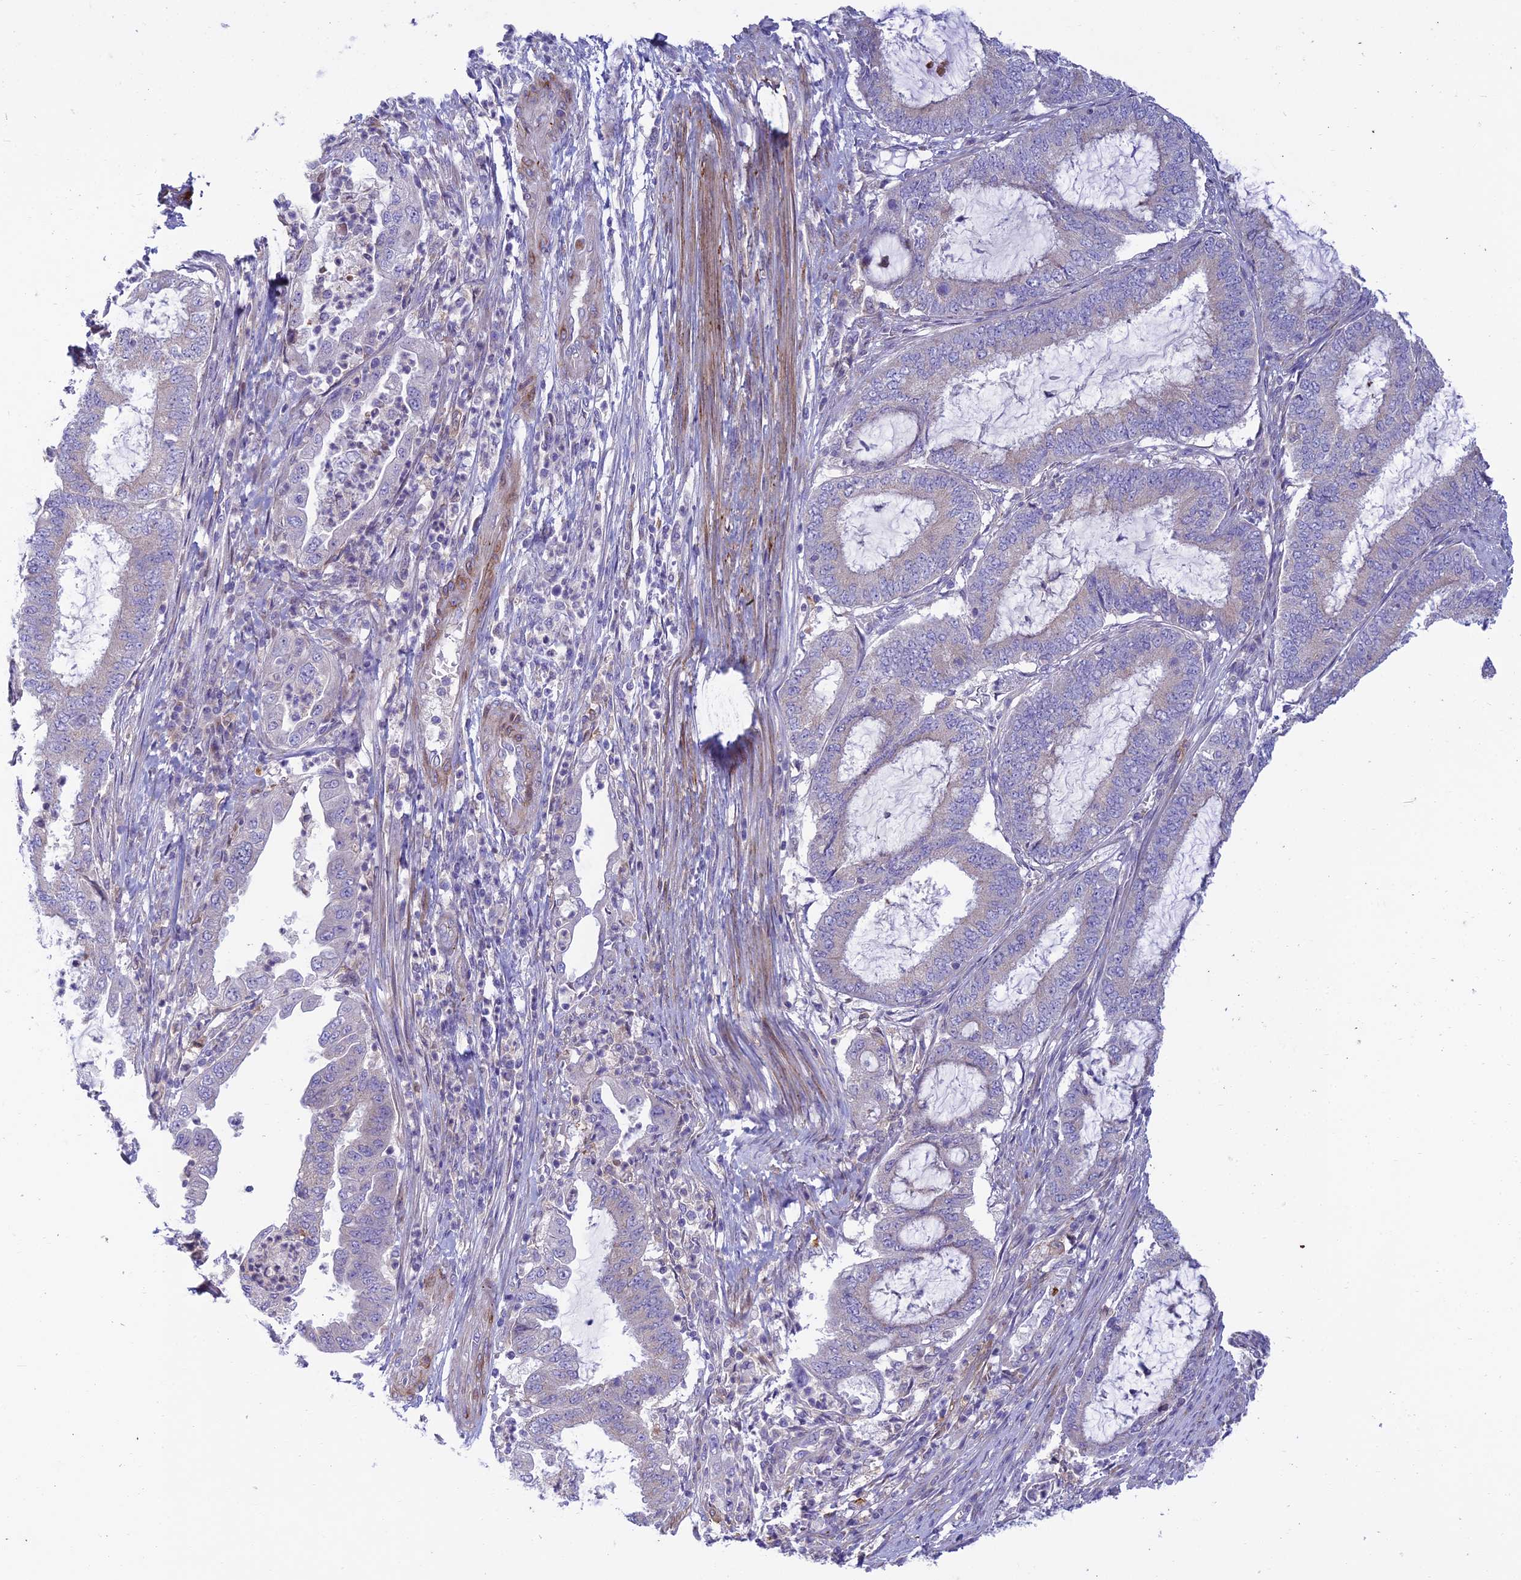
{"staining": {"intensity": "negative", "quantity": "none", "location": "none"}, "tissue": "endometrial cancer", "cell_type": "Tumor cells", "image_type": "cancer", "snomed": [{"axis": "morphology", "description": "Adenocarcinoma, NOS"}, {"axis": "topography", "description": "Endometrium"}], "caption": "This histopathology image is of endometrial cancer stained with immunohistochemistry to label a protein in brown with the nuclei are counter-stained blue. There is no staining in tumor cells.", "gene": "DUS2", "patient": {"sex": "female", "age": 51}}